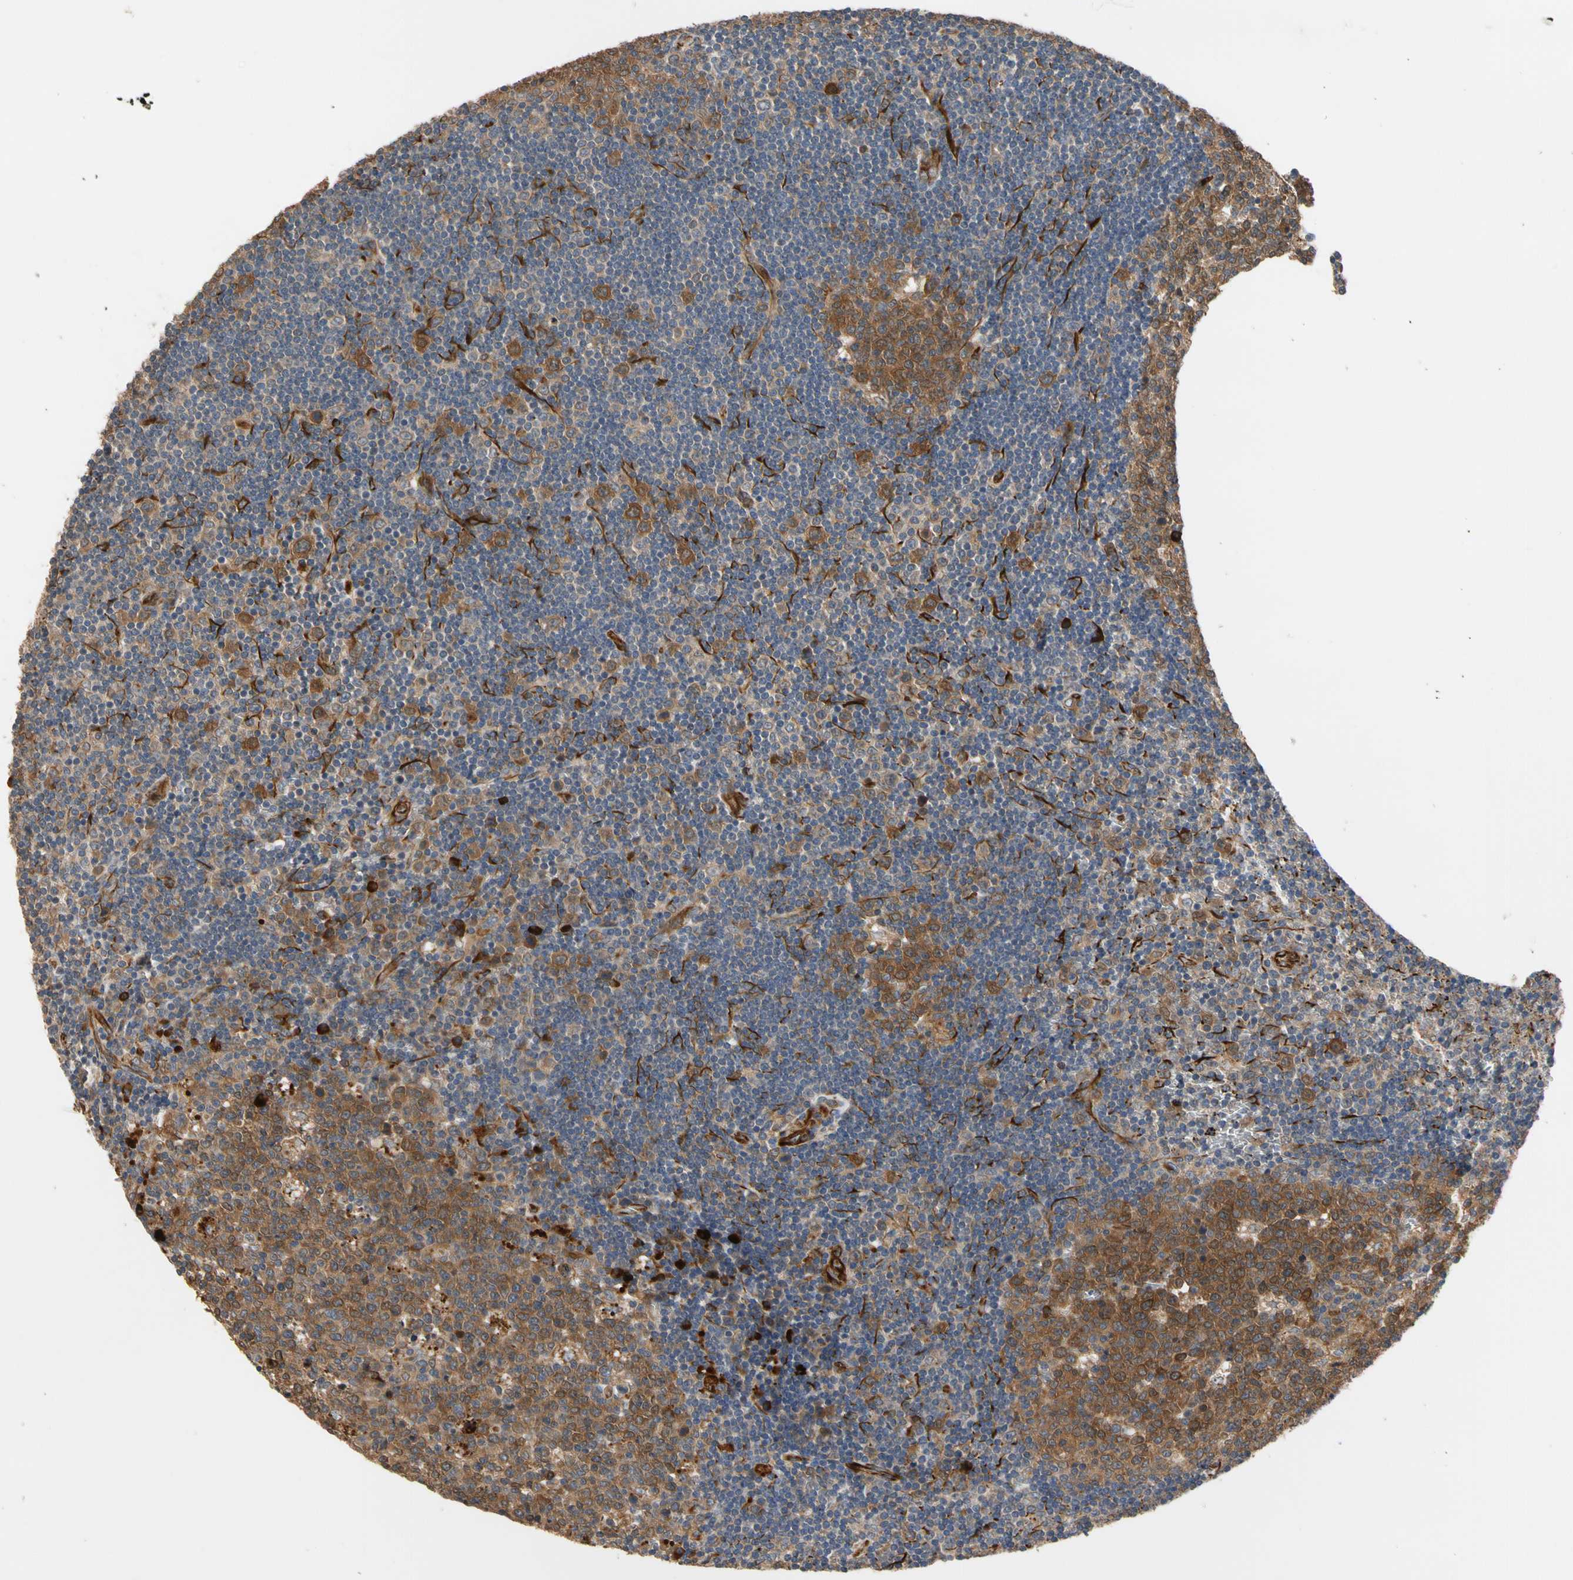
{"staining": {"intensity": "moderate", "quantity": ">75%", "location": "cytoplasmic/membranous"}, "tissue": "lymph node", "cell_type": "Germinal center cells", "image_type": "normal", "snomed": [{"axis": "morphology", "description": "Normal tissue, NOS"}, {"axis": "topography", "description": "Lymph node"}, {"axis": "topography", "description": "Salivary gland"}], "caption": "Lymph node stained for a protein (brown) demonstrates moderate cytoplasmic/membranous positive expression in approximately >75% of germinal center cells.", "gene": "FGD6", "patient": {"sex": "male", "age": 8}}